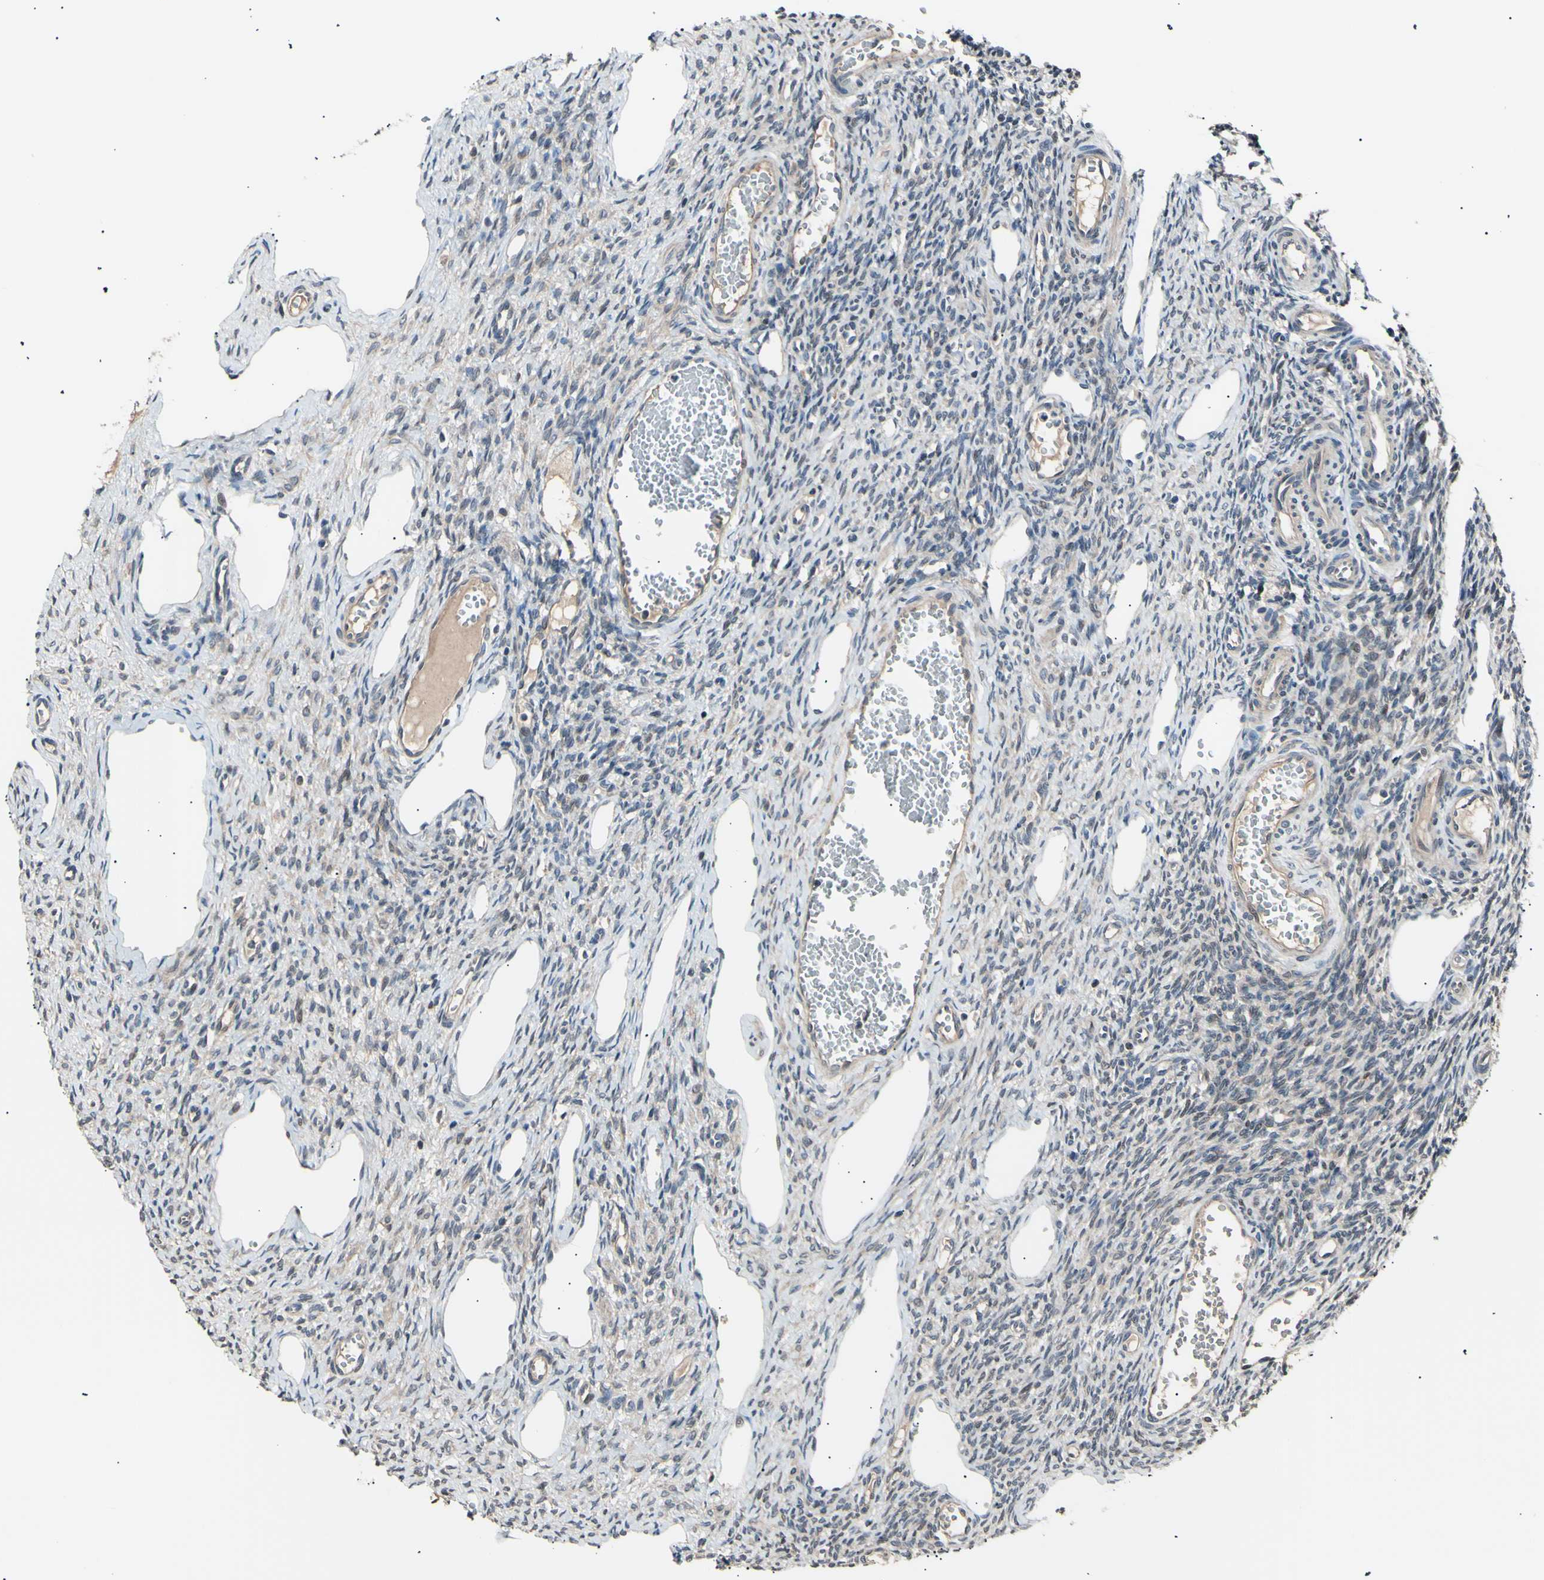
{"staining": {"intensity": "weak", "quantity": "25%-75%", "location": "cytoplasmic/membranous,nuclear"}, "tissue": "ovary", "cell_type": "Ovarian stroma cells", "image_type": "normal", "snomed": [{"axis": "morphology", "description": "Normal tissue, NOS"}, {"axis": "topography", "description": "Ovary"}], "caption": "IHC photomicrograph of normal ovary: ovary stained using immunohistochemistry (IHC) displays low levels of weak protein expression localized specifically in the cytoplasmic/membranous,nuclear of ovarian stroma cells, appearing as a cytoplasmic/membranous,nuclear brown color.", "gene": "AK1", "patient": {"sex": "female", "age": 33}}